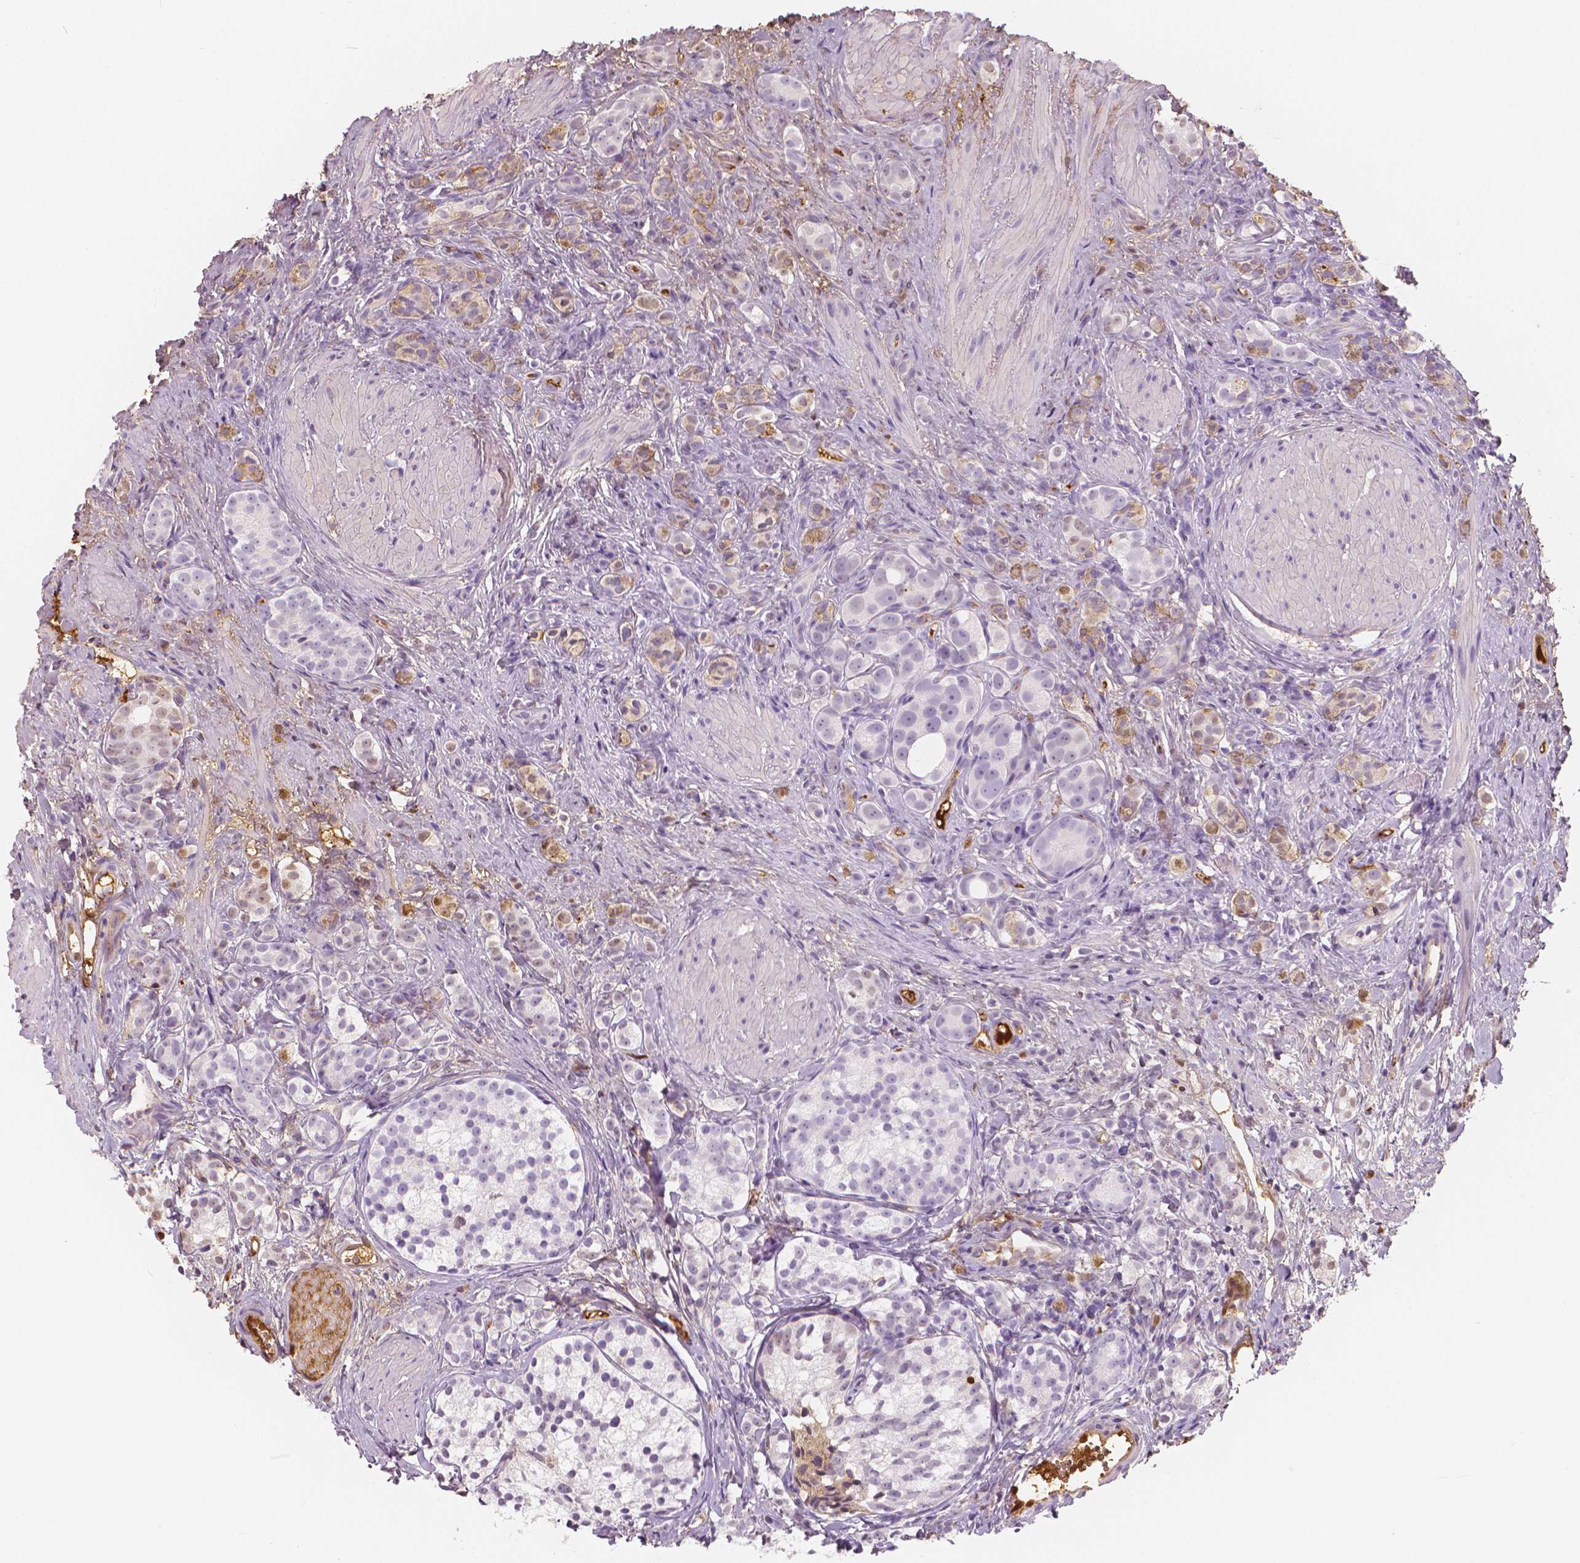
{"staining": {"intensity": "negative", "quantity": "none", "location": "none"}, "tissue": "prostate cancer", "cell_type": "Tumor cells", "image_type": "cancer", "snomed": [{"axis": "morphology", "description": "Adenocarcinoma, High grade"}, {"axis": "topography", "description": "Prostate"}], "caption": "Image shows no protein positivity in tumor cells of prostate cancer tissue.", "gene": "APOA4", "patient": {"sex": "male", "age": 53}}